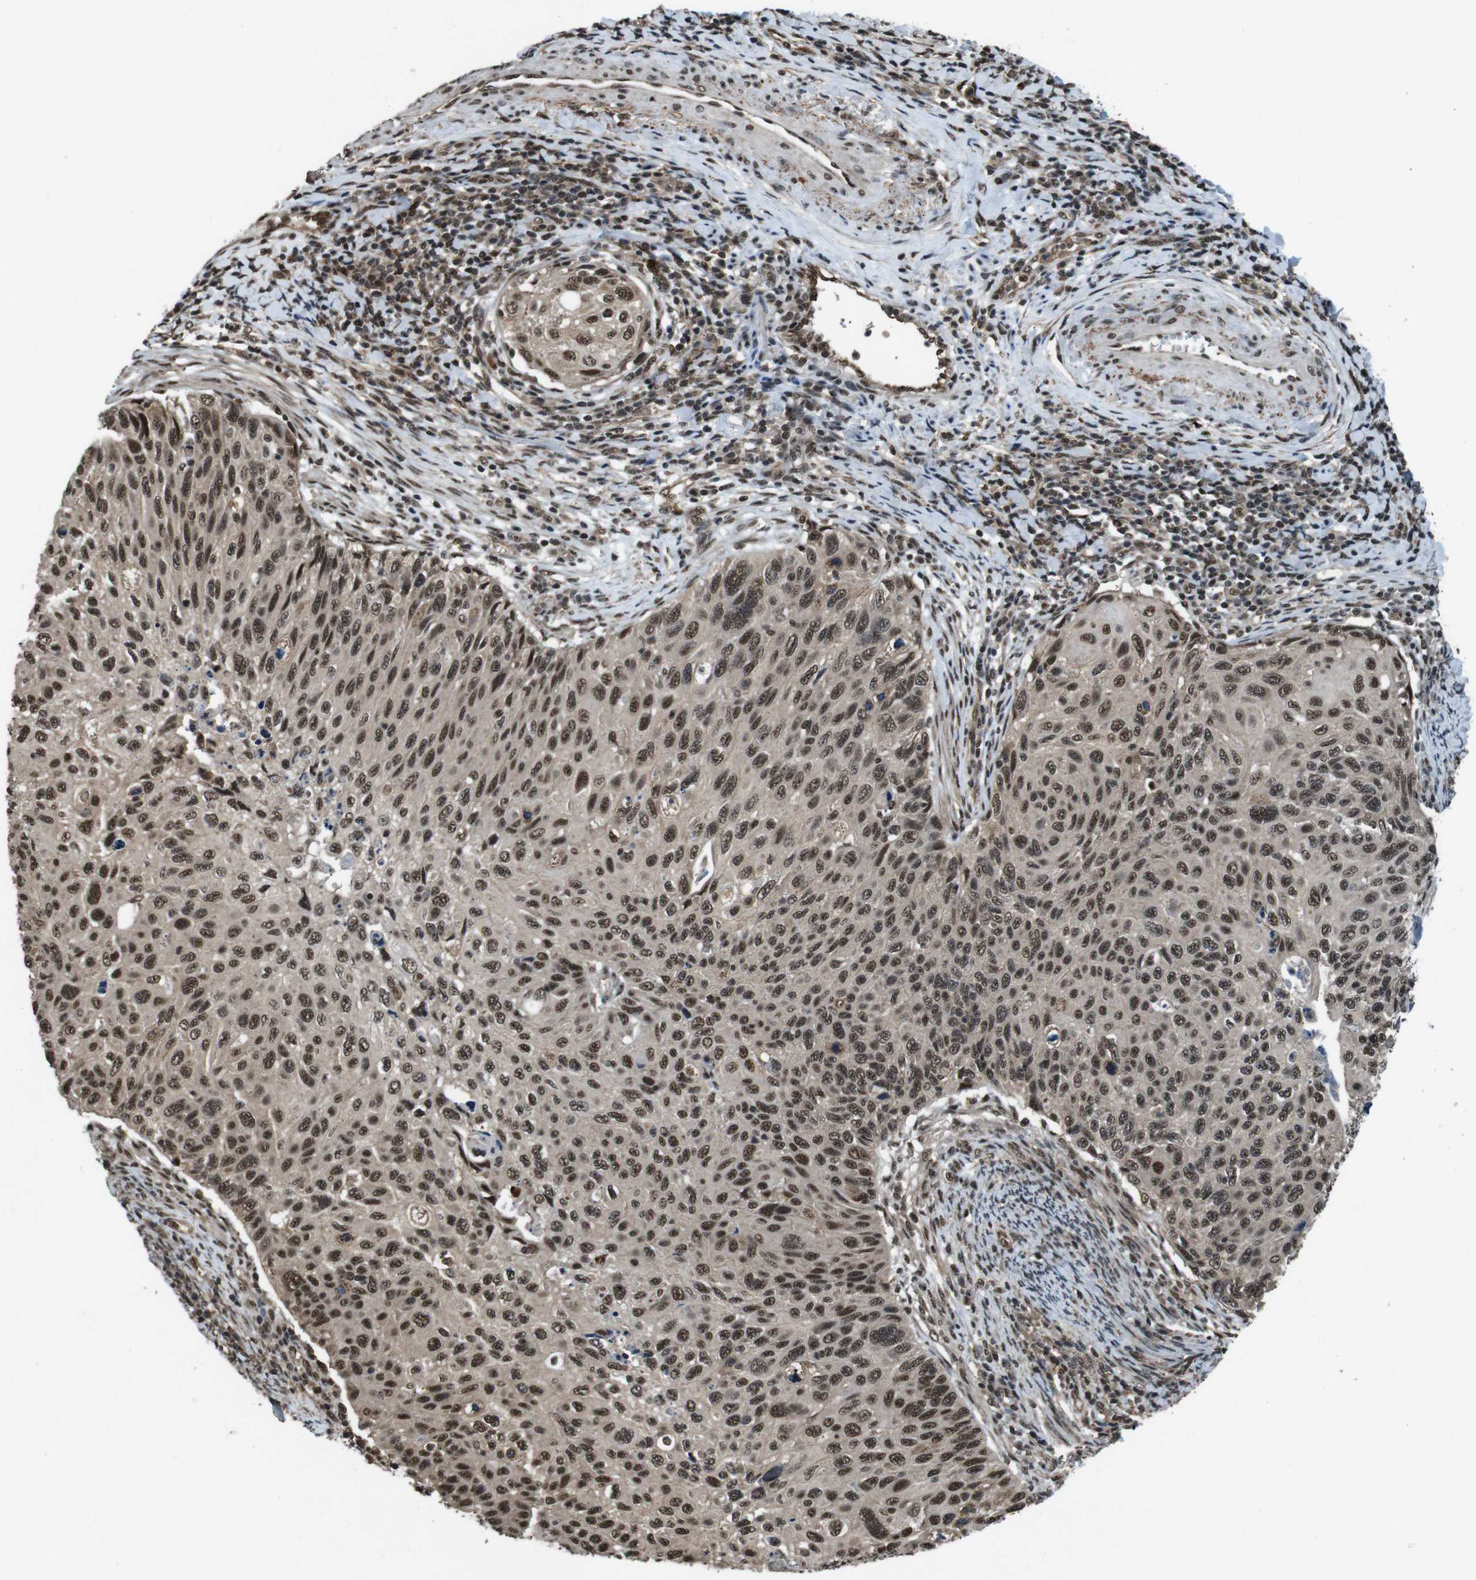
{"staining": {"intensity": "moderate", "quantity": ">75%", "location": "cytoplasmic/membranous,nuclear"}, "tissue": "cervical cancer", "cell_type": "Tumor cells", "image_type": "cancer", "snomed": [{"axis": "morphology", "description": "Squamous cell carcinoma, NOS"}, {"axis": "topography", "description": "Cervix"}], "caption": "Brown immunohistochemical staining in human cervical squamous cell carcinoma reveals moderate cytoplasmic/membranous and nuclear positivity in approximately >75% of tumor cells.", "gene": "NR4A2", "patient": {"sex": "female", "age": 70}}